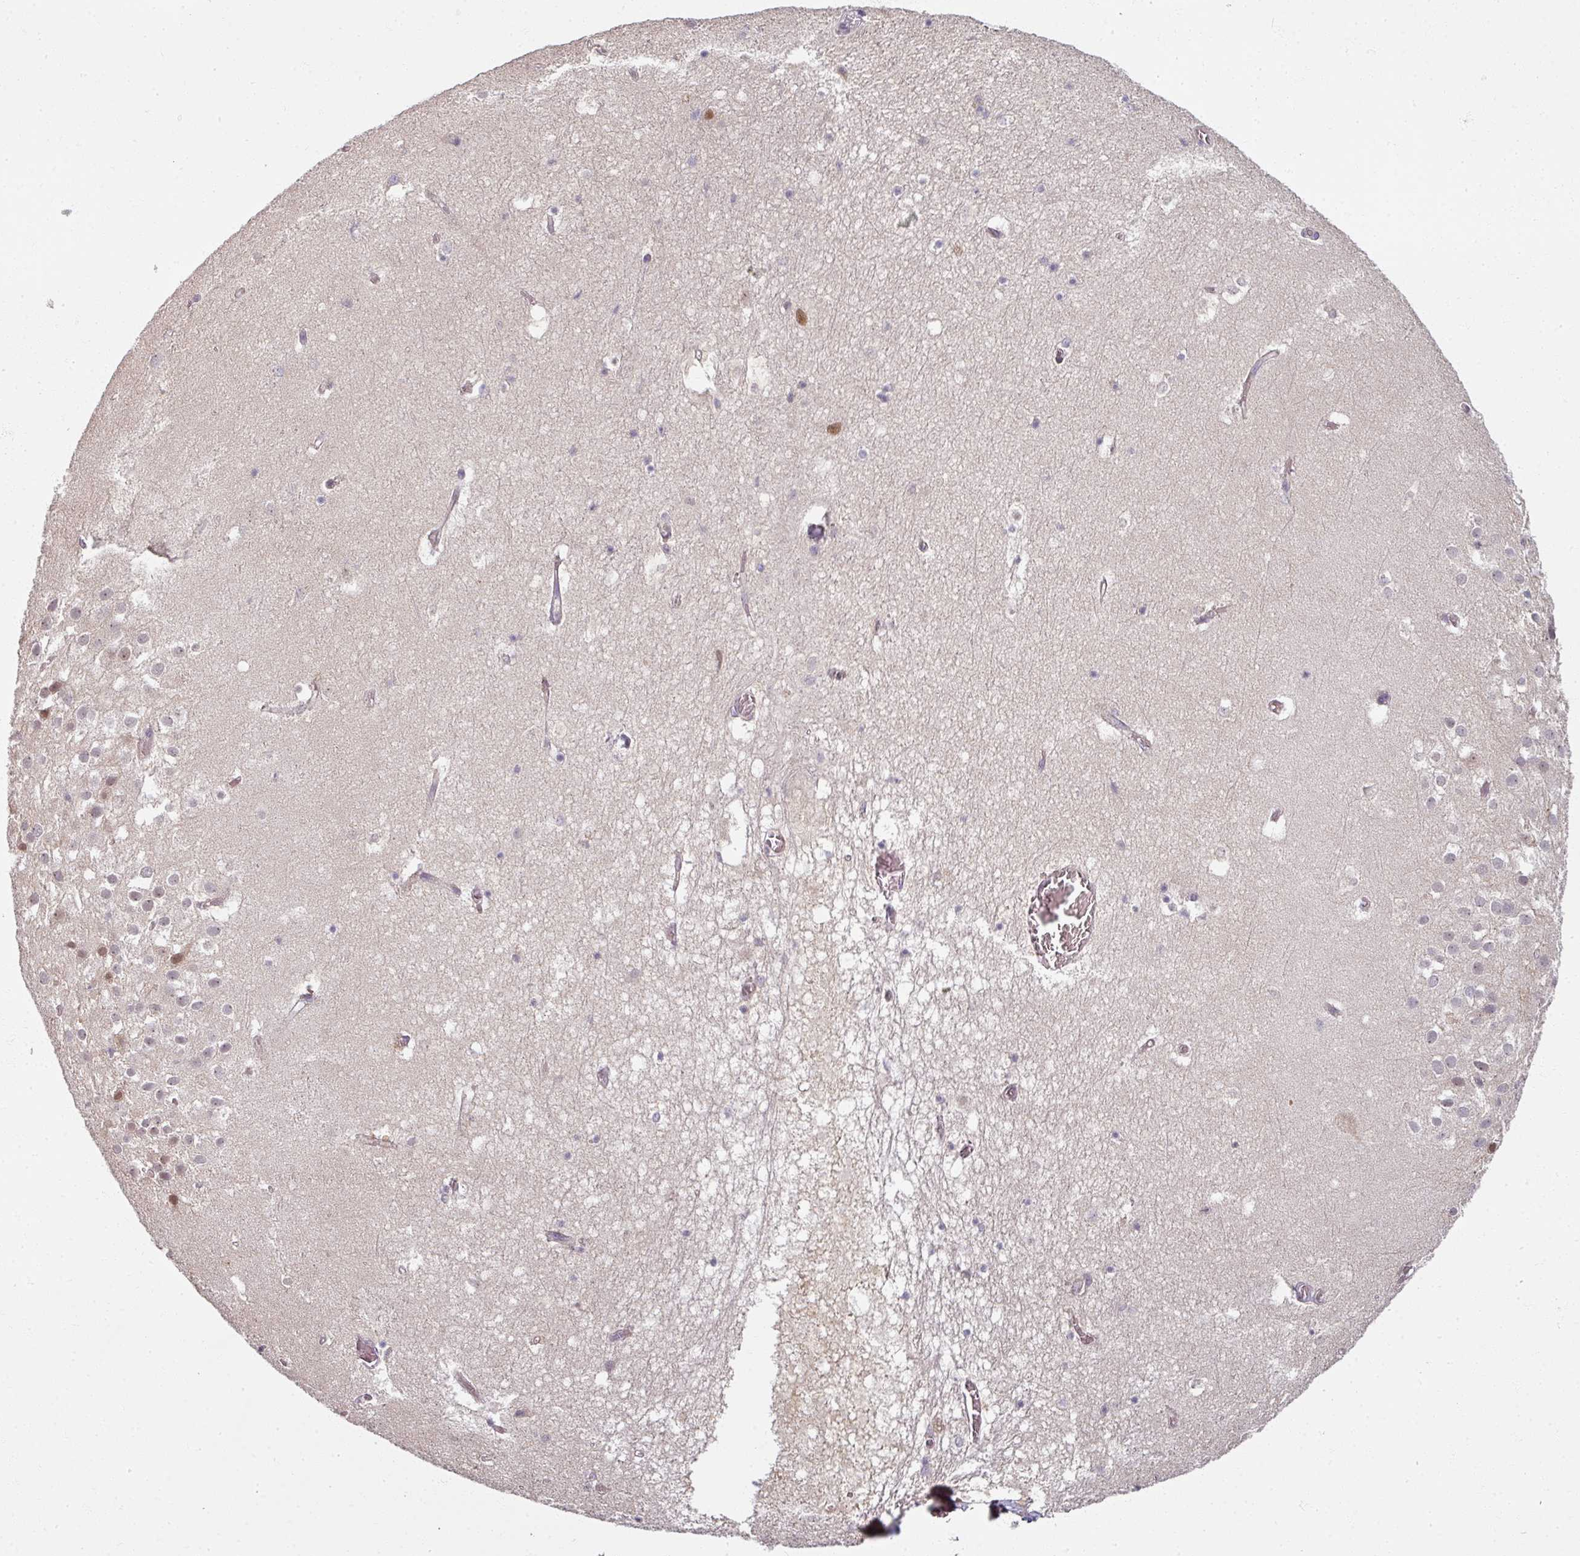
{"staining": {"intensity": "negative", "quantity": "none", "location": "none"}, "tissue": "hippocampus", "cell_type": "Glial cells", "image_type": "normal", "snomed": [{"axis": "morphology", "description": "Normal tissue, NOS"}, {"axis": "topography", "description": "Hippocampus"}], "caption": "The photomicrograph demonstrates no significant staining in glial cells of hippocampus.", "gene": "MYMK", "patient": {"sex": "female", "age": 52}}